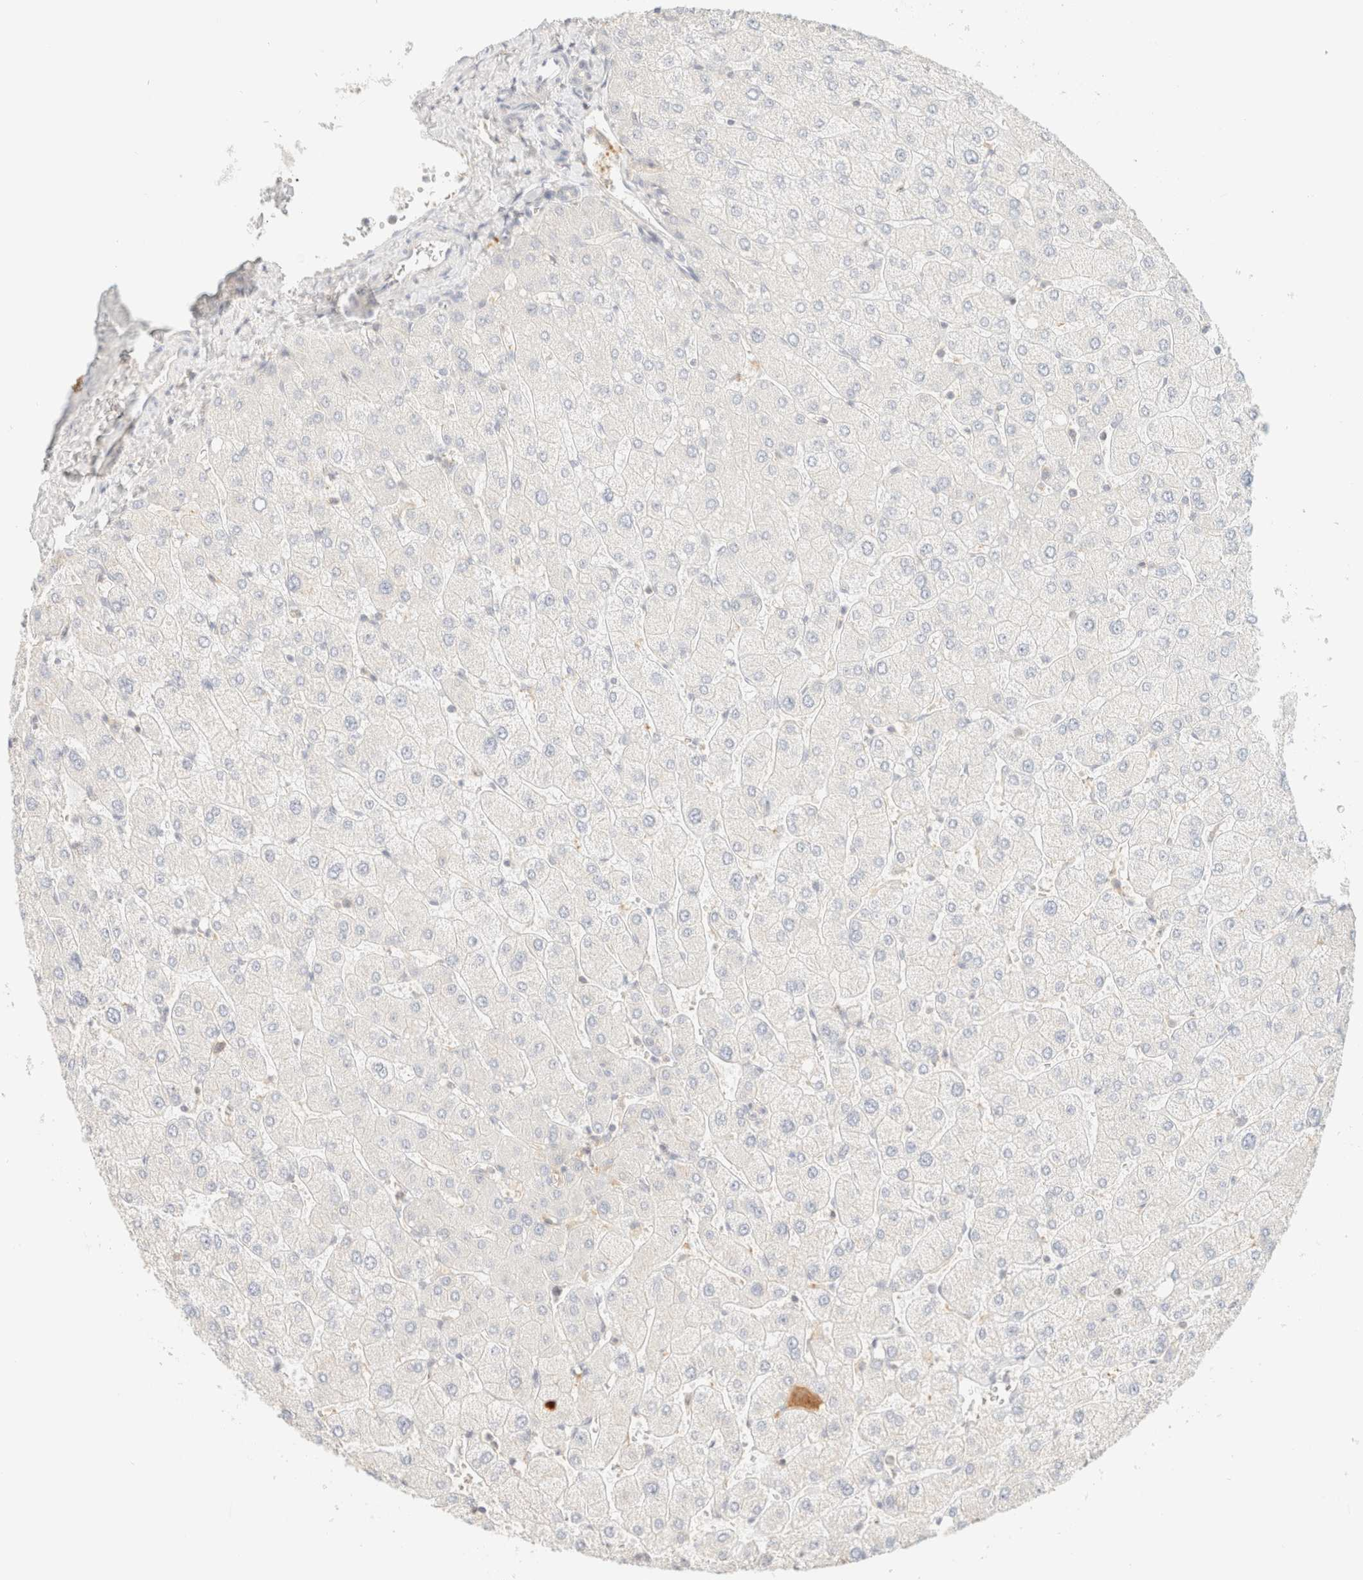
{"staining": {"intensity": "negative", "quantity": "none", "location": "none"}, "tissue": "liver", "cell_type": "Cholangiocytes", "image_type": "normal", "snomed": [{"axis": "morphology", "description": "Normal tissue, NOS"}, {"axis": "topography", "description": "Liver"}], "caption": "Cholangiocytes show no significant protein positivity in benign liver.", "gene": "FHOD1", "patient": {"sex": "male", "age": 55}}